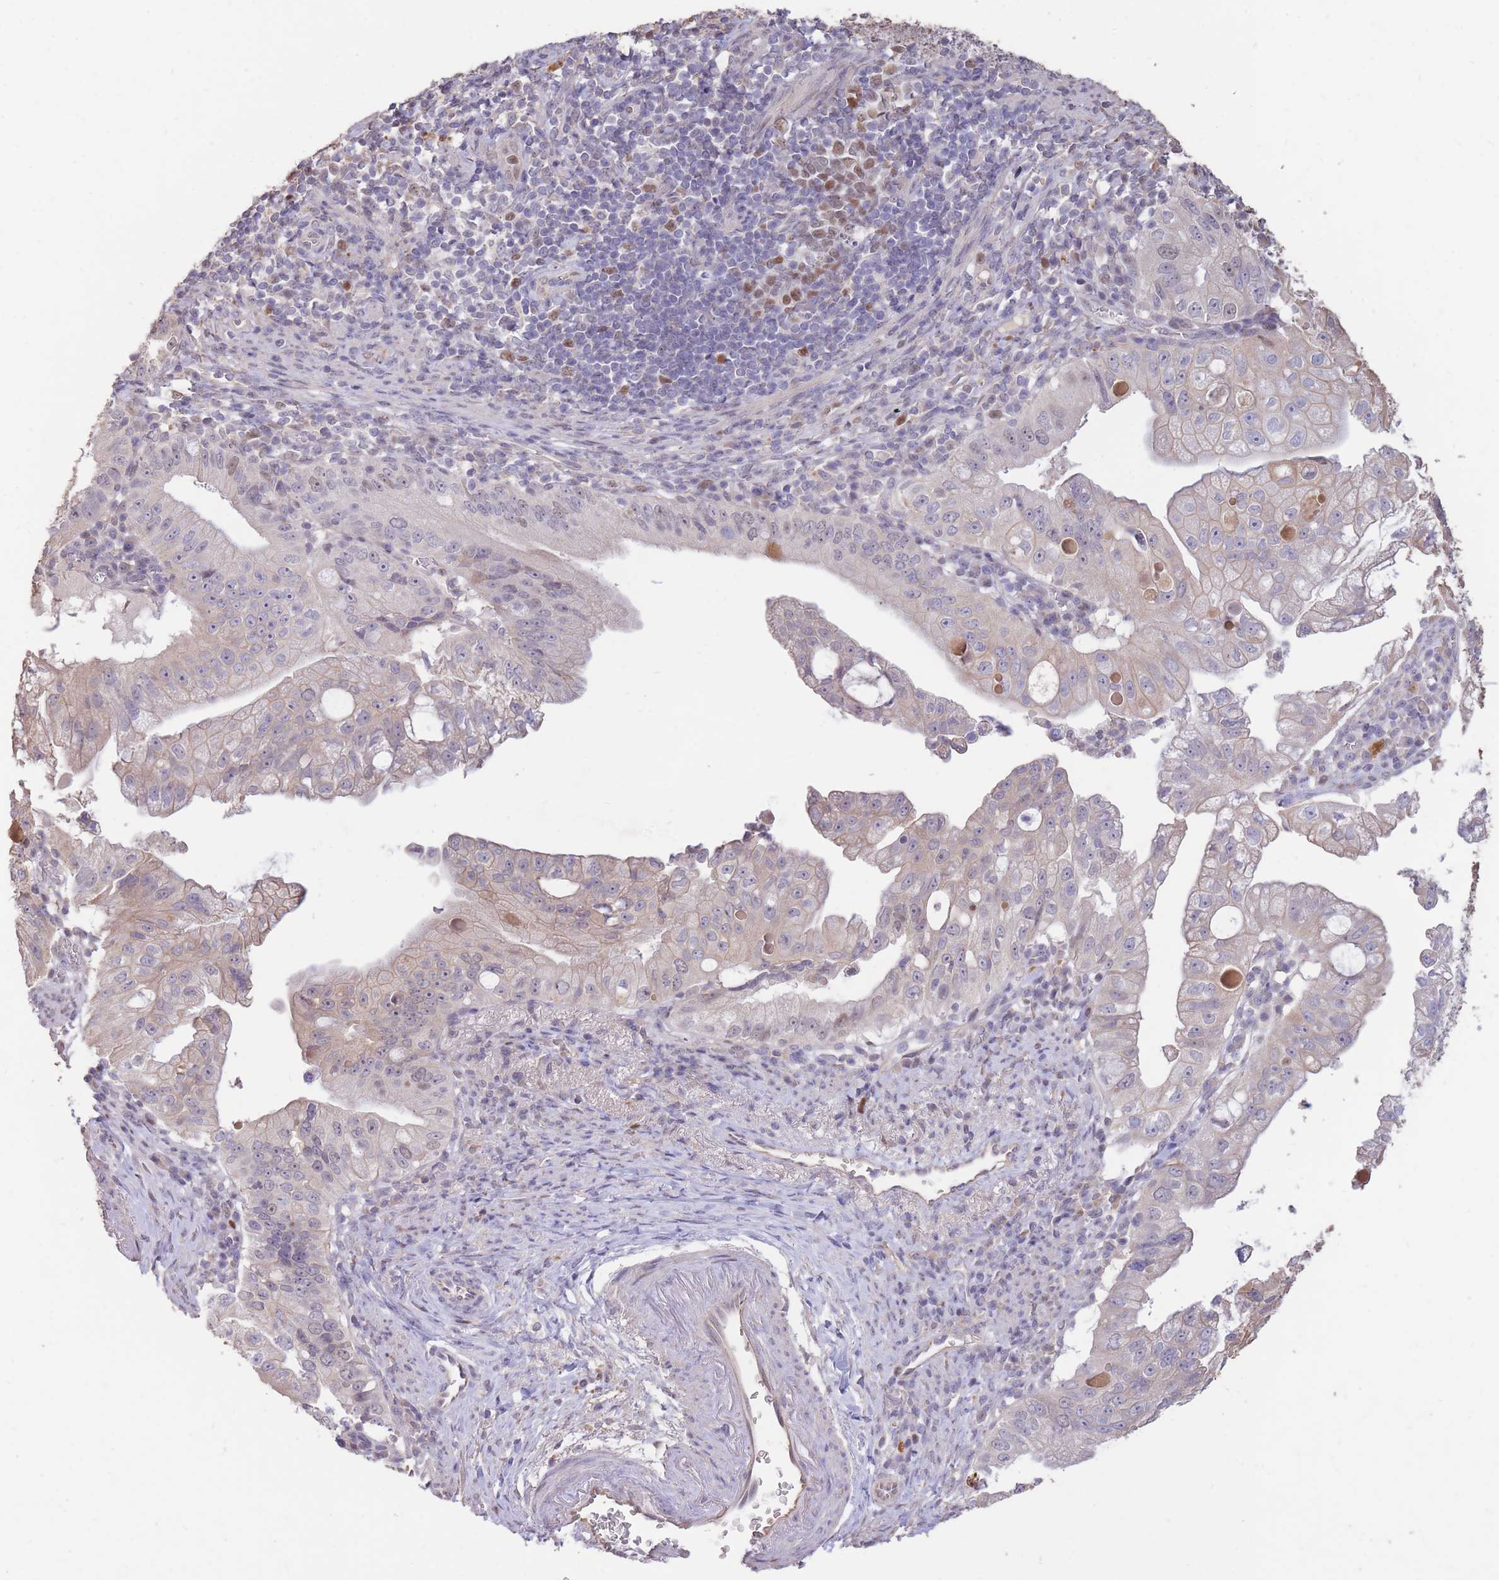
{"staining": {"intensity": "negative", "quantity": "none", "location": "none"}, "tissue": "pancreatic cancer", "cell_type": "Tumor cells", "image_type": "cancer", "snomed": [{"axis": "morphology", "description": "Adenocarcinoma, NOS"}, {"axis": "topography", "description": "Pancreas"}], "caption": "Immunohistochemistry (IHC) of pancreatic cancer demonstrates no expression in tumor cells.", "gene": "RGS14", "patient": {"sex": "male", "age": 70}}